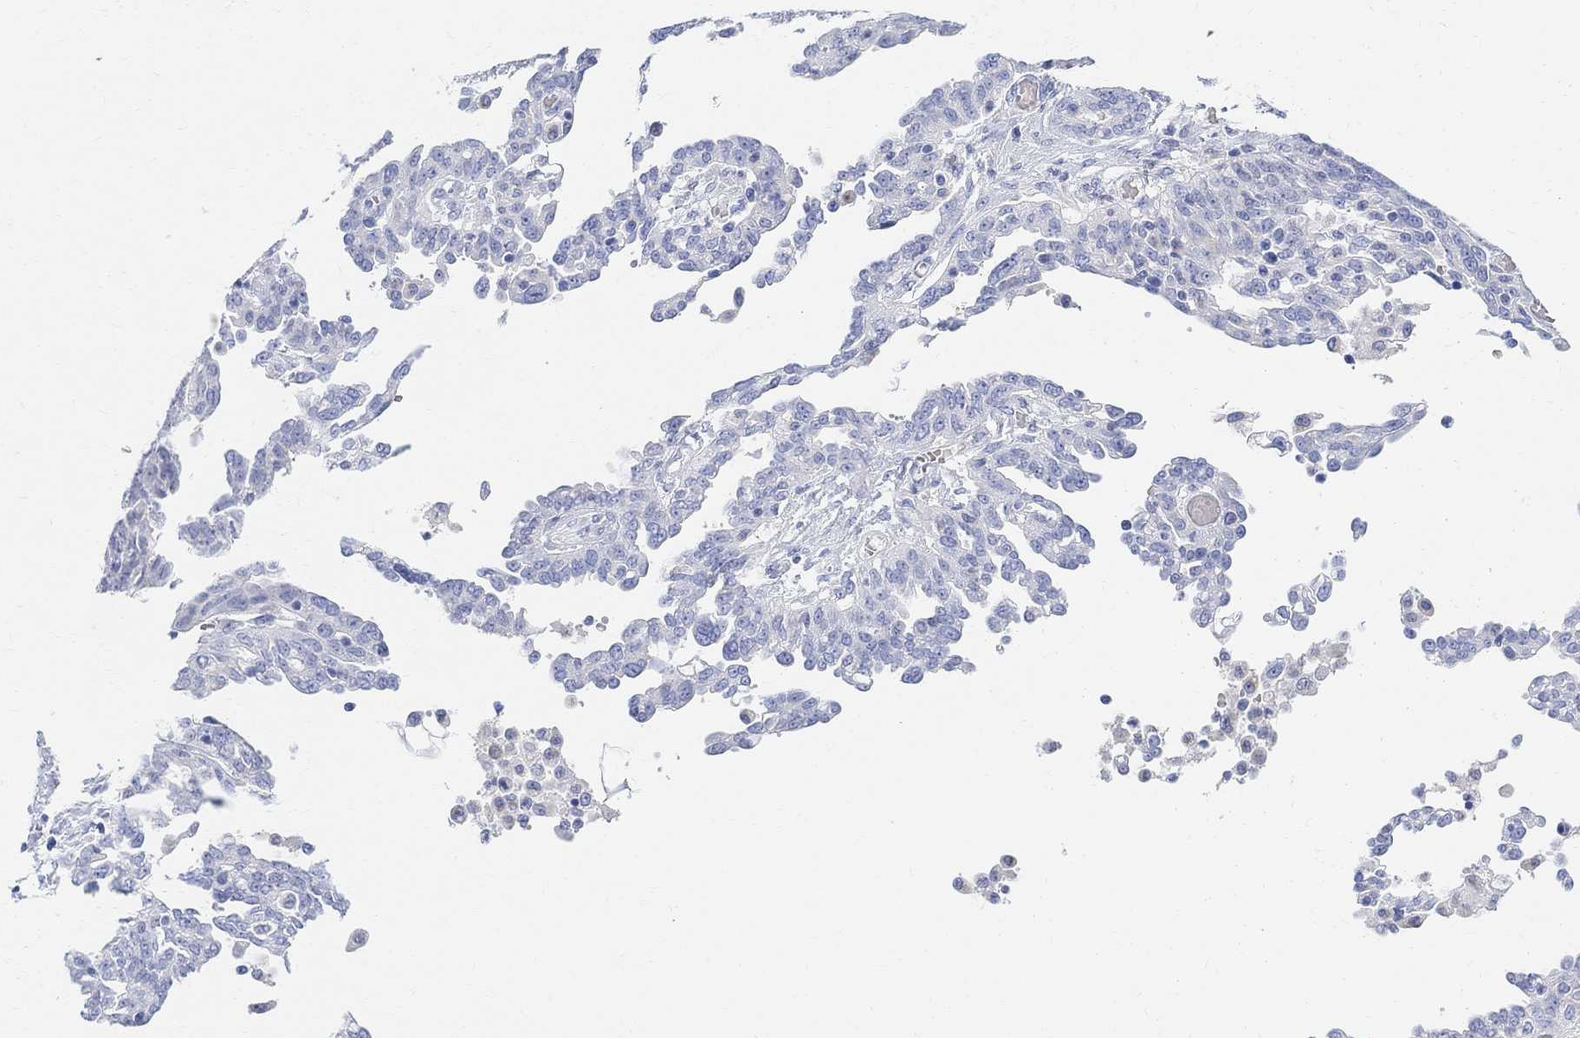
{"staining": {"intensity": "negative", "quantity": "none", "location": "none"}, "tissue": "ovarian cancer", "cell_type": "Tumor cells", "image_type": "cancer", "snomed": [{"axis": "morphology", "description": "Cystadenocarcinoma, serous, NOS"}, {"axis": "topography", "description": "Ovary"}], "caption": "High magnification brightfield microscopy of serous cystadenocarcinoma (ovarian) stained with DAB (brown) and counterstained with hematoxylin (blue): tumor cells show no significant positivity.", "gene": "RETNLB", "patient": {"sex": "female", "age": 67}}